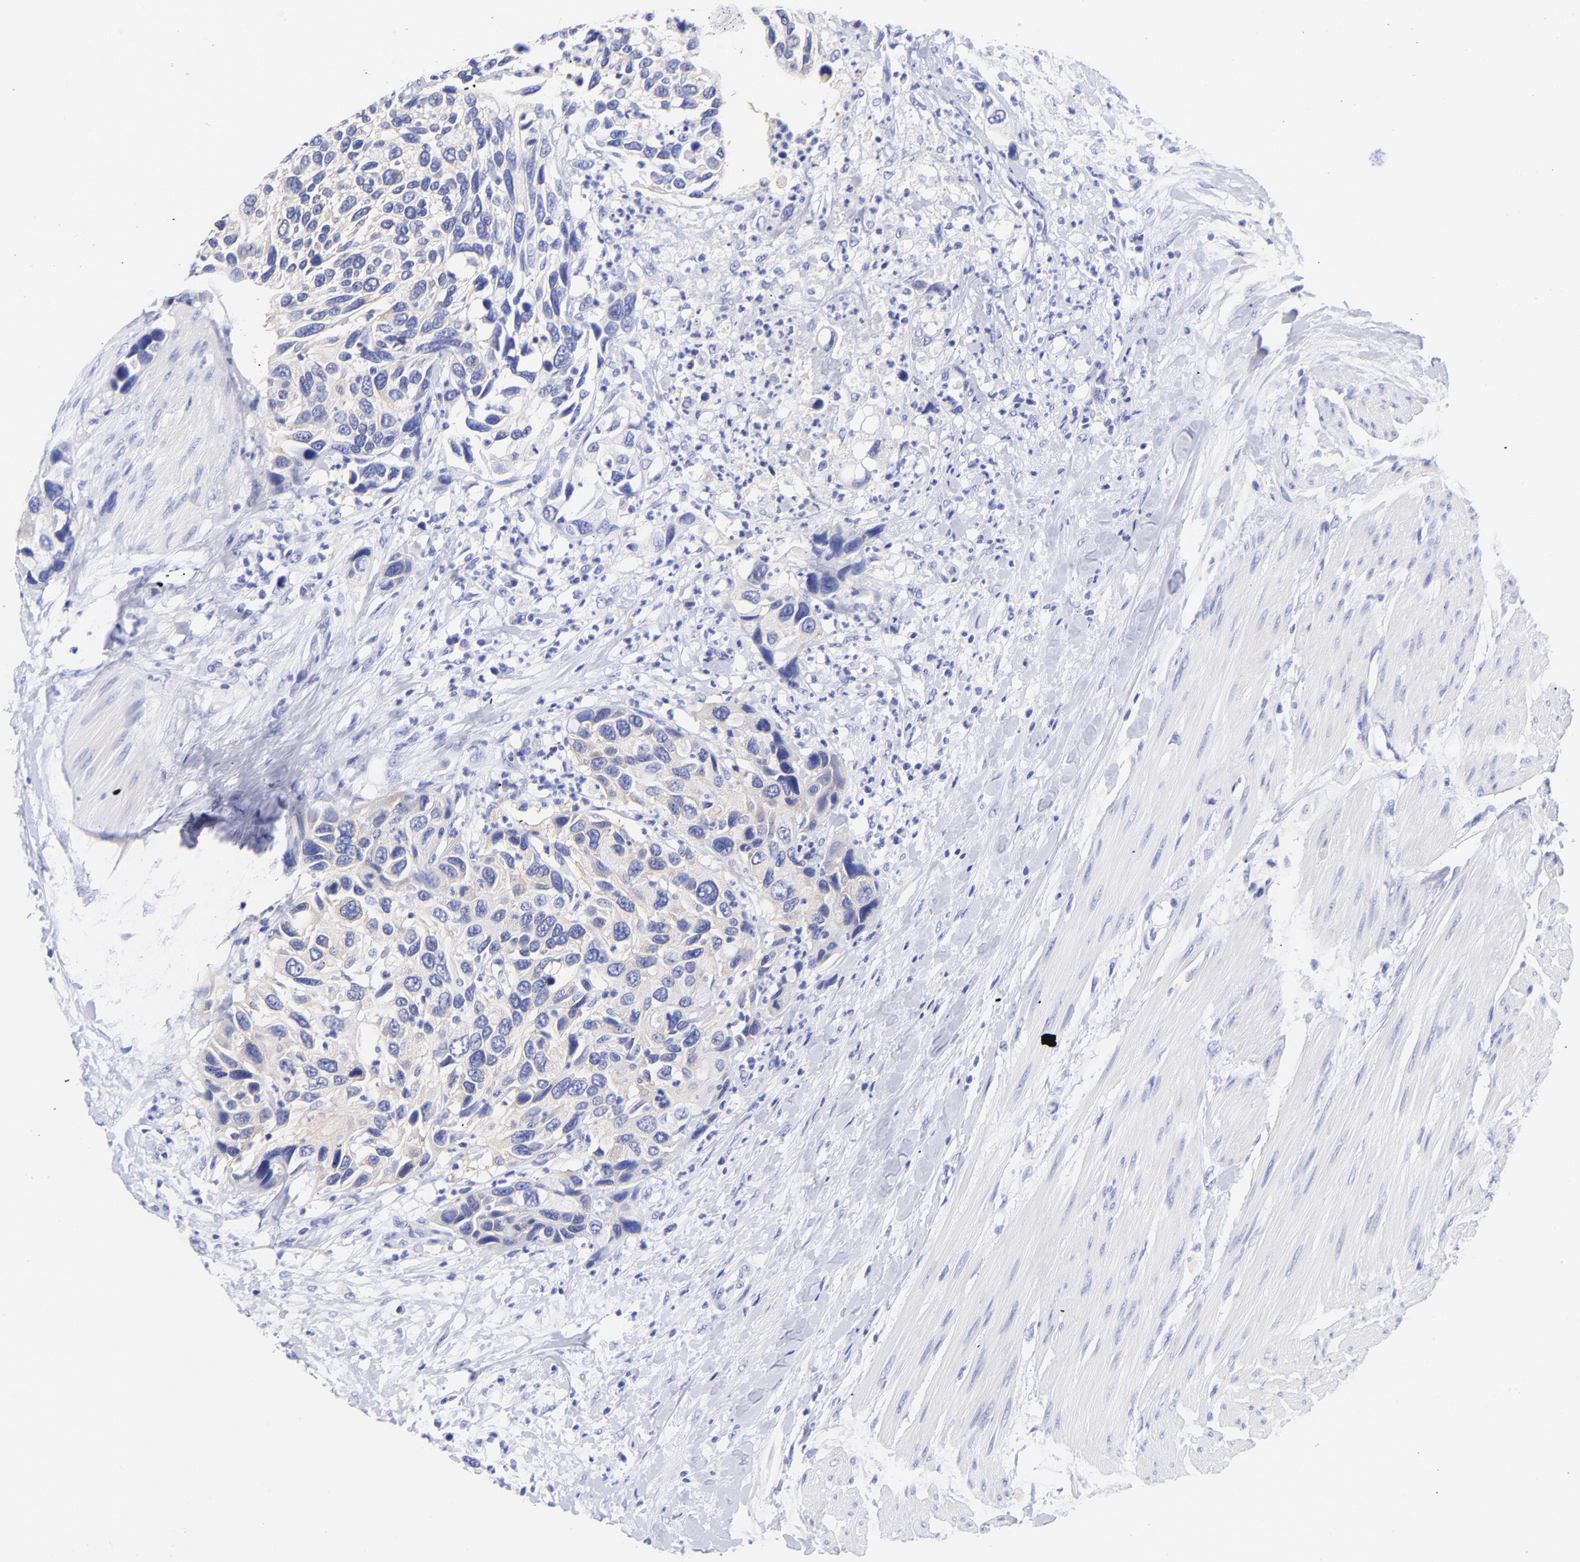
{"staining": {"intensity": "negative", "quantity": "none", "location": "none"}, "tissue": "urothelial cancer", "cell_type": "Tumor cells", "image_type": "cancer", "snomed": [{"axis": "morphology", "description": "Urothelial carcinoma, High grade"}, {"axis": "topography", "description": "Urinary bladder"}], "caption": "High power microscopy histopathology image of an immunohistochemistry histopathology image of urothelial cancer, revealing no significant staining in tumor cells.", "gene": "GPHN", "patient": {"sex": "male", "age": 66}}